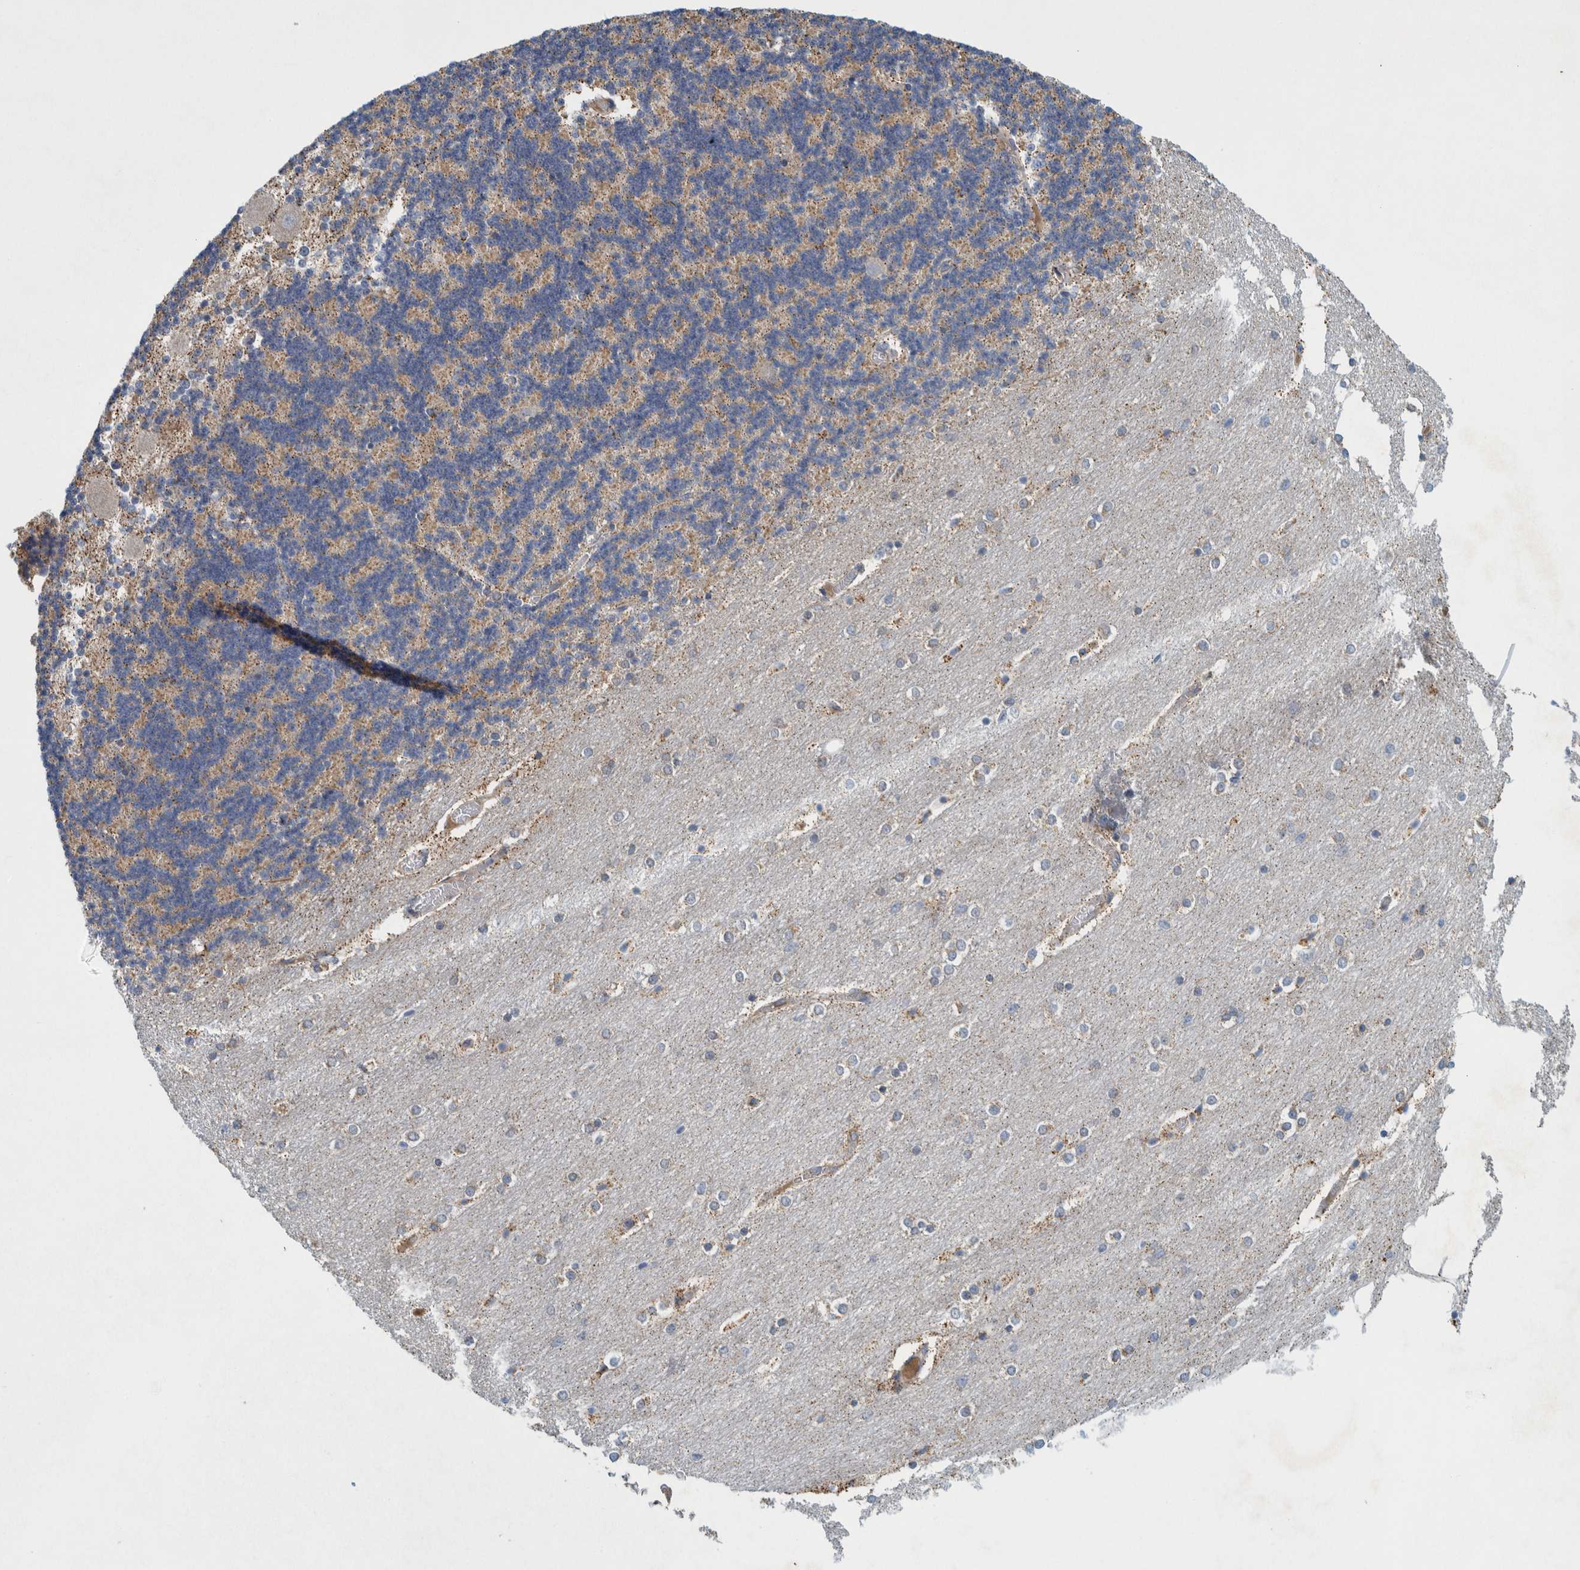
{"staining": {"intensity": "weak", "quantity": "<25%", "location": "cytoplasmic/membranous"}, "tissue": "cerebellum", "cell_type": "Cells in granular layer", "image_type": "normal", "snomed": [{"axis": "morphology", "description": "Normal tissue, NOS"}, {"axis": "topography", "description": "Cerebellum"}], "caption": "Cells in granular layer are negative for brown protein staining in benign cerebellum. (Stains: DAB immunohistochemistry (IHC) with hematoxylin counter stain, Microscopy: brightfield microscopy at high magnification).", "gene": "ZNF324B", "patient": {"sex": "female", "age": 54}}